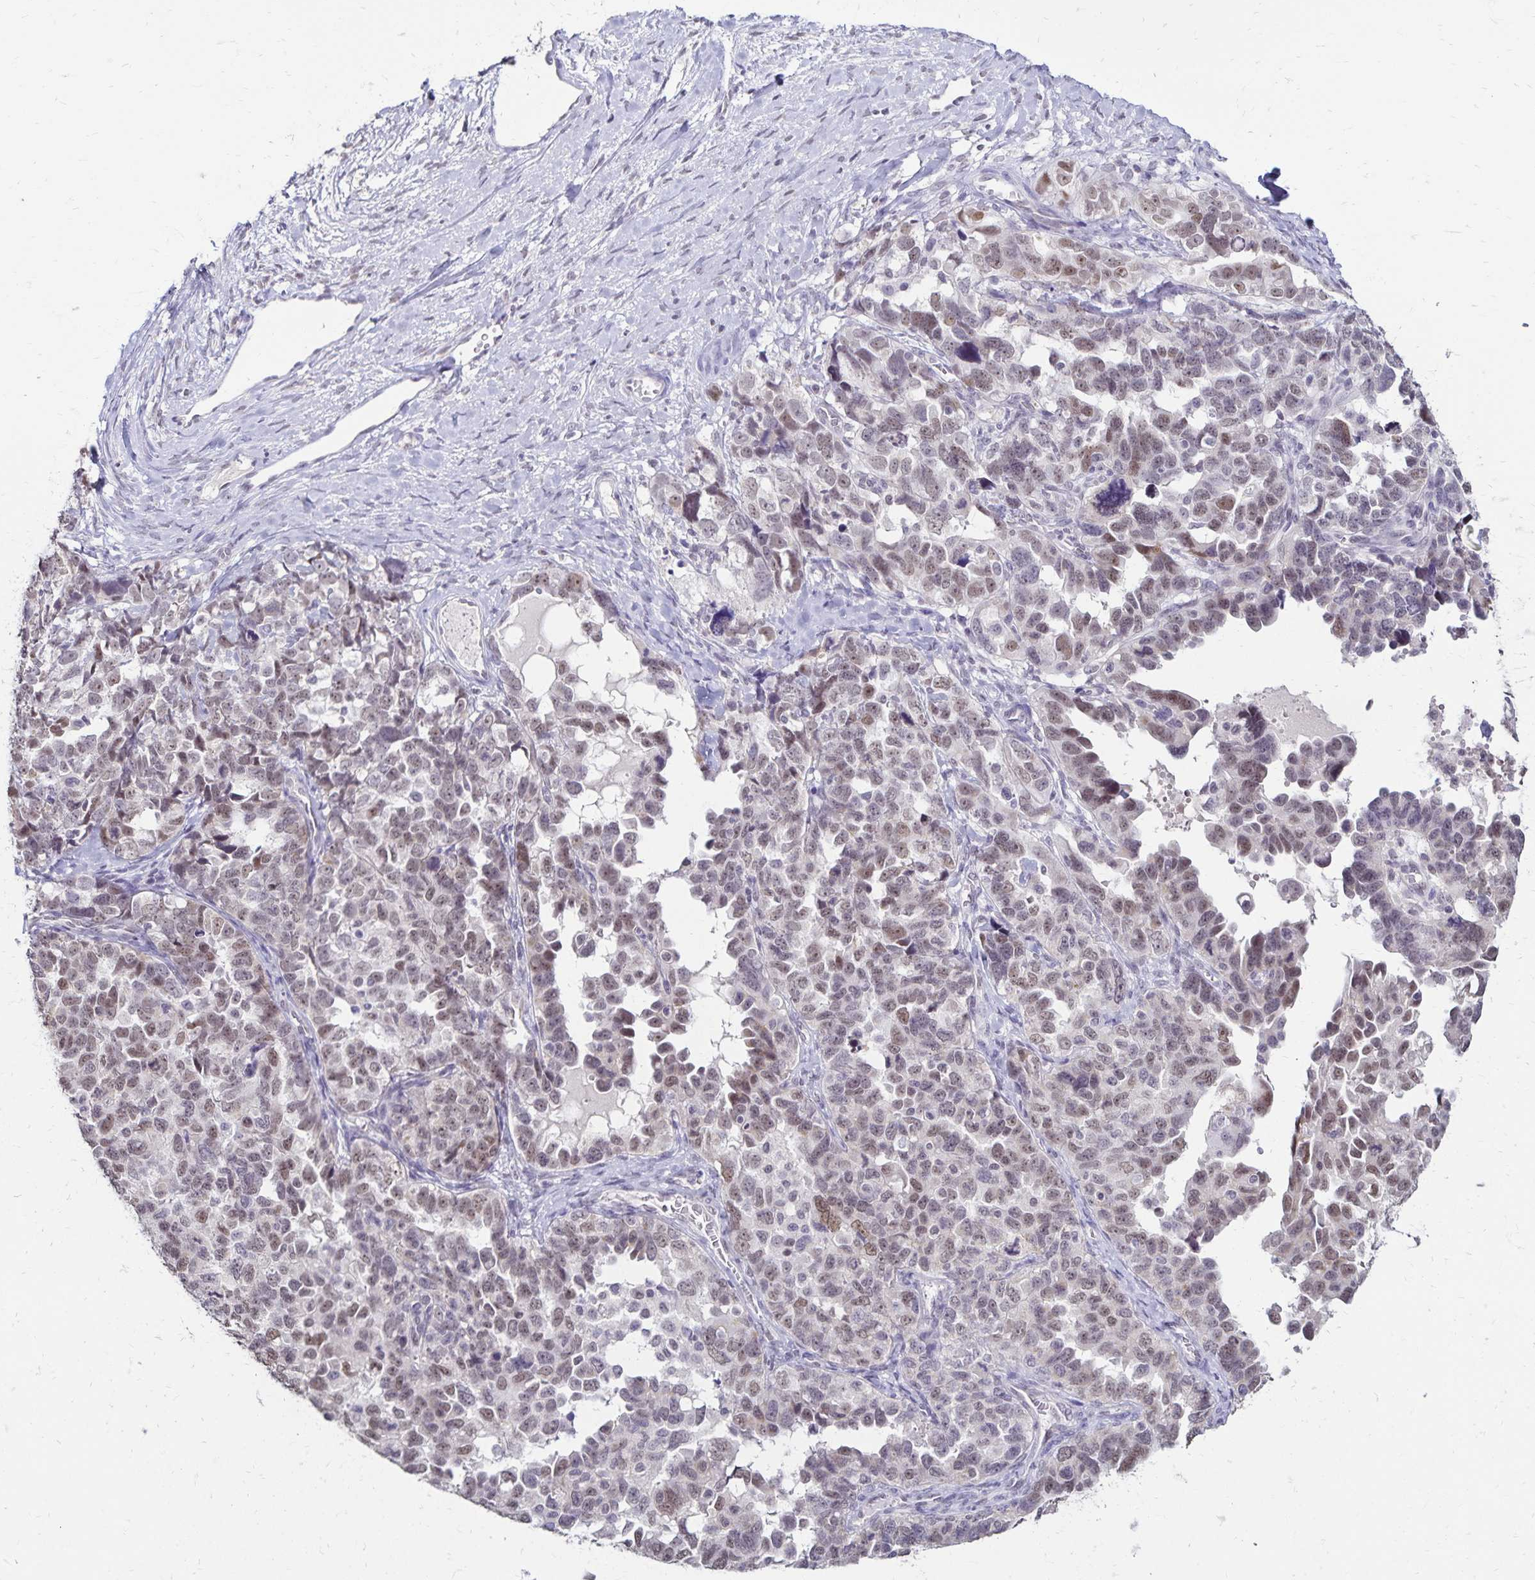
{"staining": {"intensity": "weak", "quantity": ">75%", "location": "nuclear"}, "tissue": "ovarian cancer", "cell_type": "Tumor cells", "image_type": "cancer", "snomed": [{"axis": "morphology", "description": "Cystadenocarcinoma, serous, NOS"}, {"axis": "topography", "description": "Ovary"}], "caption": "Serous cystadenocarcinoma (ovarian) was stained to show a protein in brown. There is low levels of weak nuclear positivity in approximately >75% of tumor cells.", "gene": "POLB", "patient": {"sex": "female", "age": 69}}